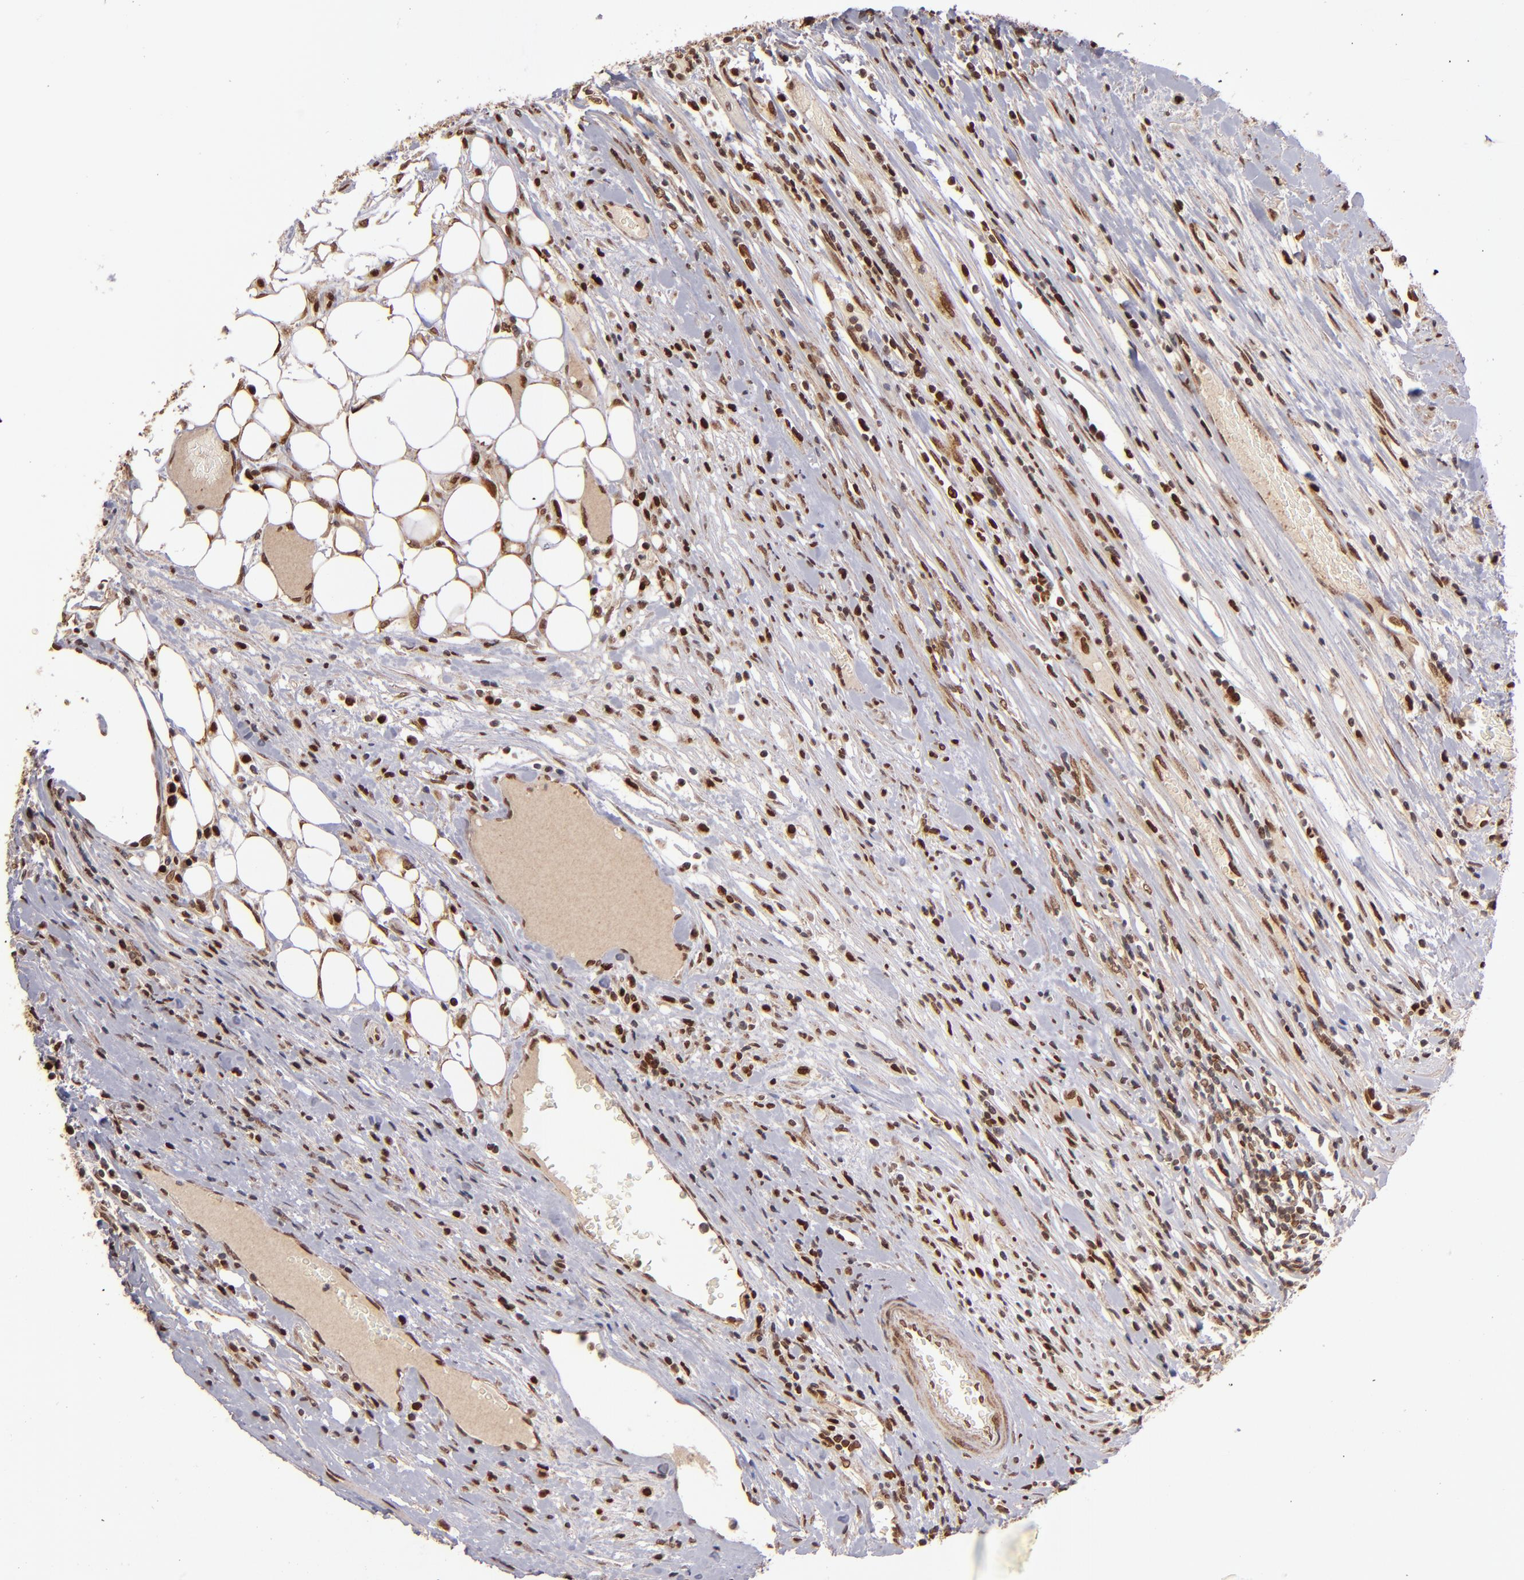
{"staining": {"intensity": "strong", "quantity": ">75%", "location": "cytoplasmic/membranous,nuclear"}, "tissue": "colorectal cancer", "cell_type": "Tumor cells", "image_type": "cancer", "snomed": [{"axis": "morphology", "description": "Adenocarcinoma, NOS"}, {"axis": "topography", "description": "Colon"}], "caption": "DAB immunohistochemical staining of colorectal cancer displays strong cytoplasmic/membranous and nuclear protein staining in approximately >75% of tumor cells. (brown staining indicates protein expression, while blue staining denotes nuclei).", "gene": "TOP1MT", "patient": {"sex": "female", "age": 53}}